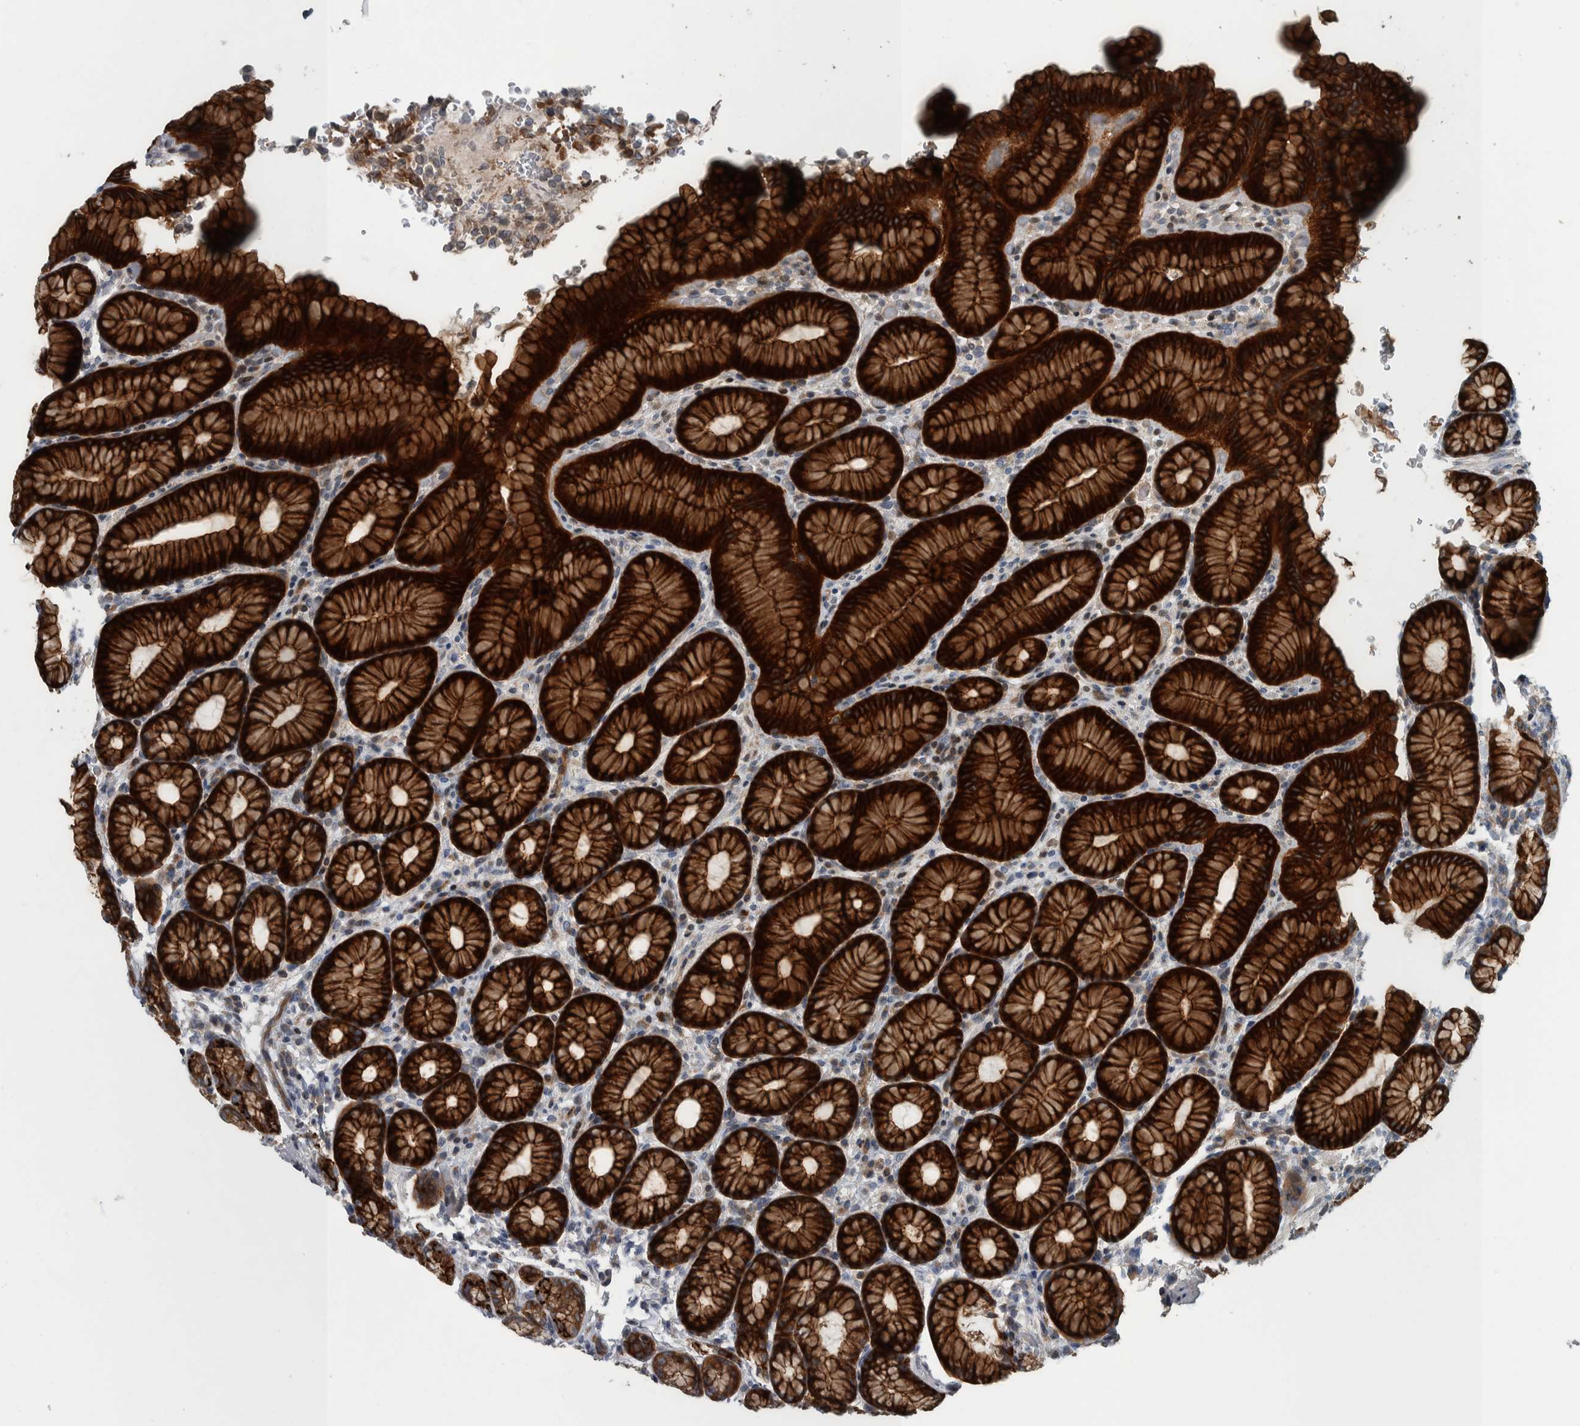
{"staining": {"intensity": "strong", "quantity": ">75%", "location": "cytoplasmic/membranous"}, "tissue": "stomach", "cell_type": "Glandular cells", "image_type": "normal", "snomed": [{"axis": "morphology", "description": "Normal tissue, NOS"}, {"axis": "topography", "description": "Stomach"}], "caption": "This image displays benign stomach stained with IHC to label a protein in brown. The cytoplasmic/membranous of glandular cells show strong positivity for the protein. Nuclei are counter-stained blue.", "gene": "BAIAP2L1", "patient": {"sex": "male", "age": 42}}